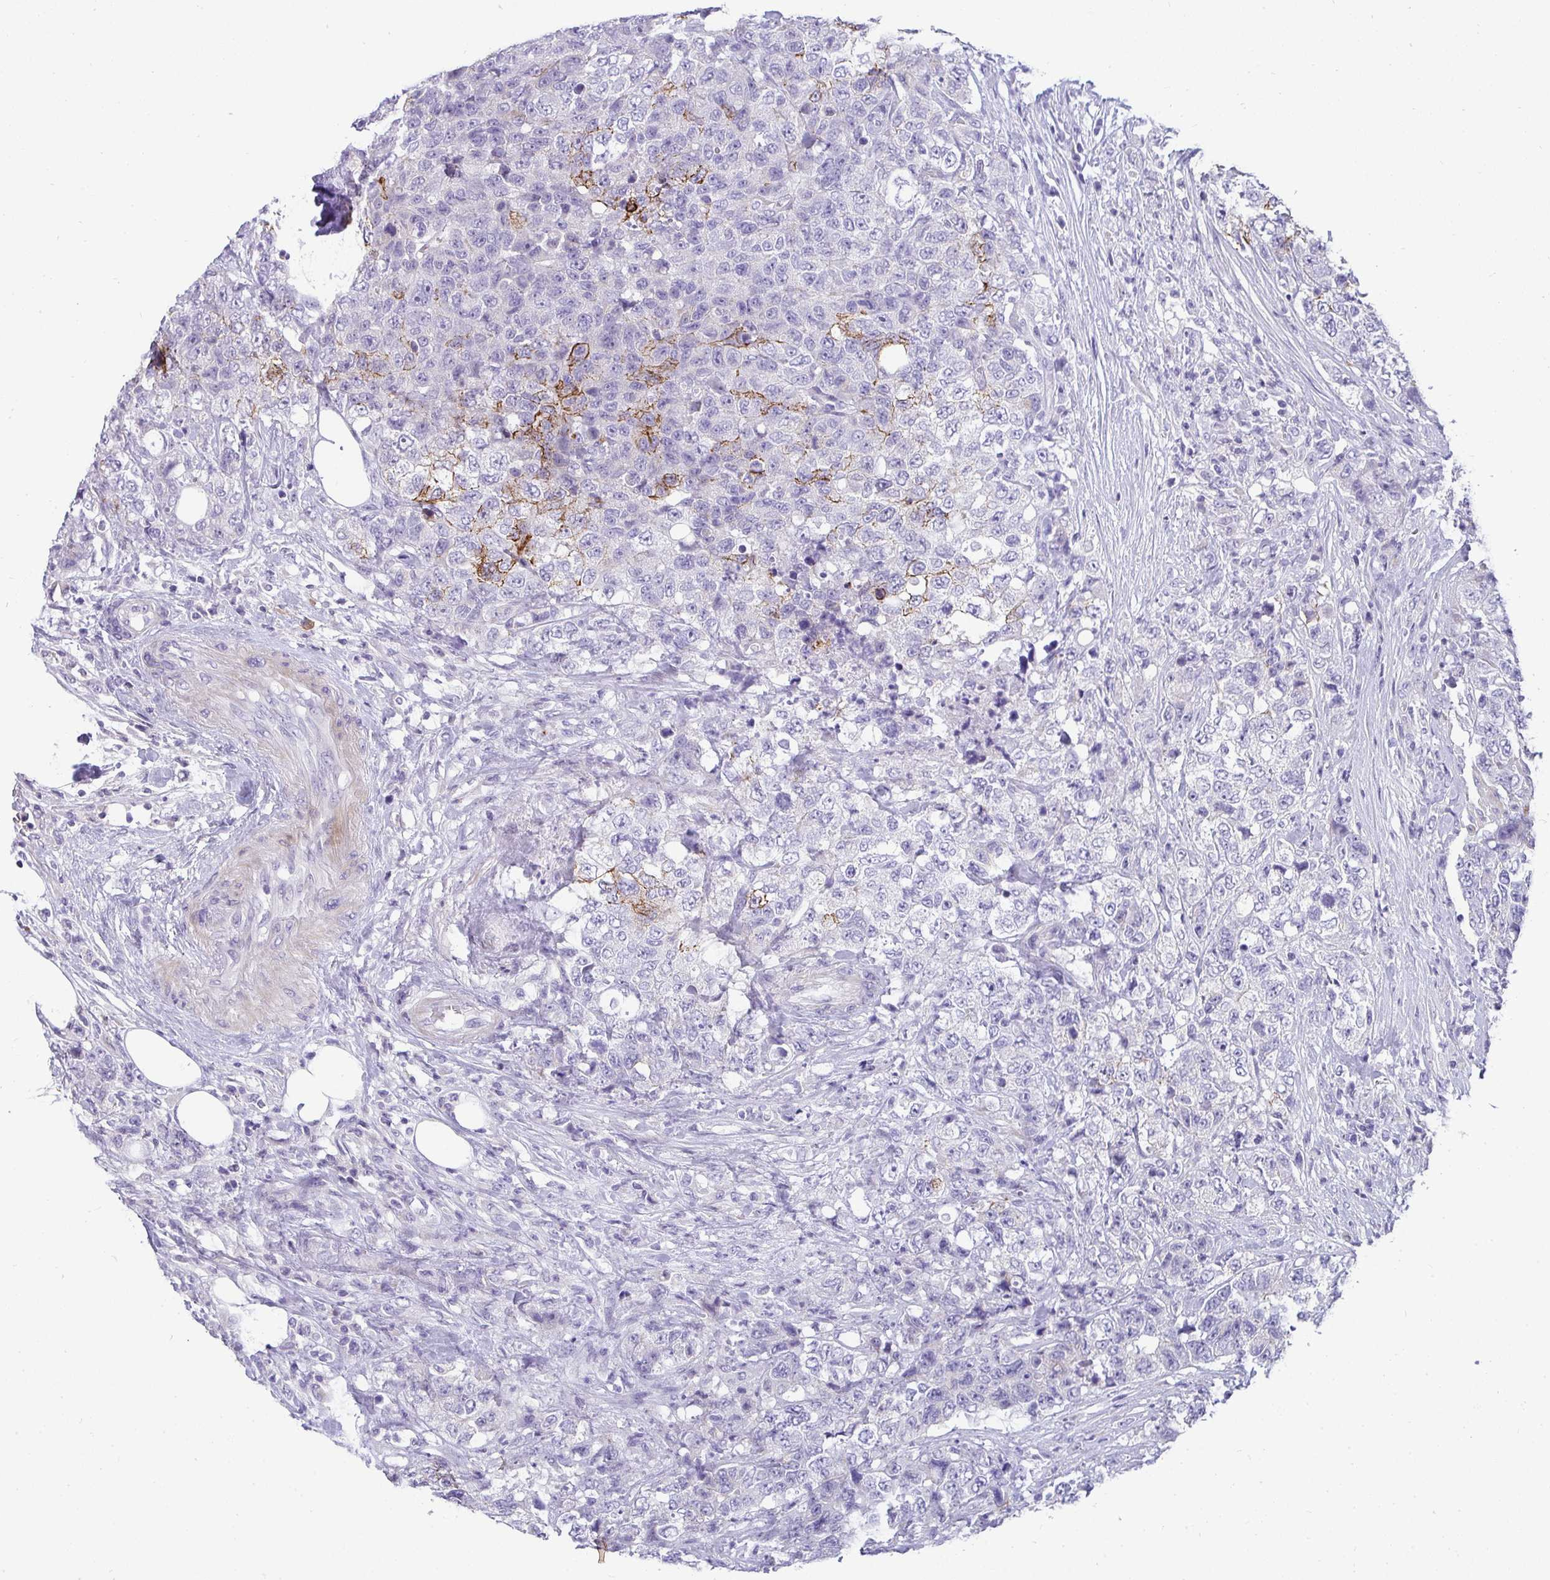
{"staining": {"intensity": "moderate", "quantity": "<25%", "location": "cytoplasmic/membranous"}, "tissue": "urothelial cancer", "cell_type": "Tumor cells", "image_type": "cancer", "snomed": [{"axis": "morphology", "description": "Urothelial carcinoma, High grade"}, {"axis": "topography", "description": "Urinary bladder"}], "caption": "Immunohistochemical staining of human high-grade urothelial carcinoma shows moderate cytoplasmic/membranous protein staining in approximately <25% of tumor cells. Immunohistochemistry (ihc) stains the protein in brown and the nuclei are stained blue.", "gene": "AK5", "patient": {"sex": "female", "age": 78}}